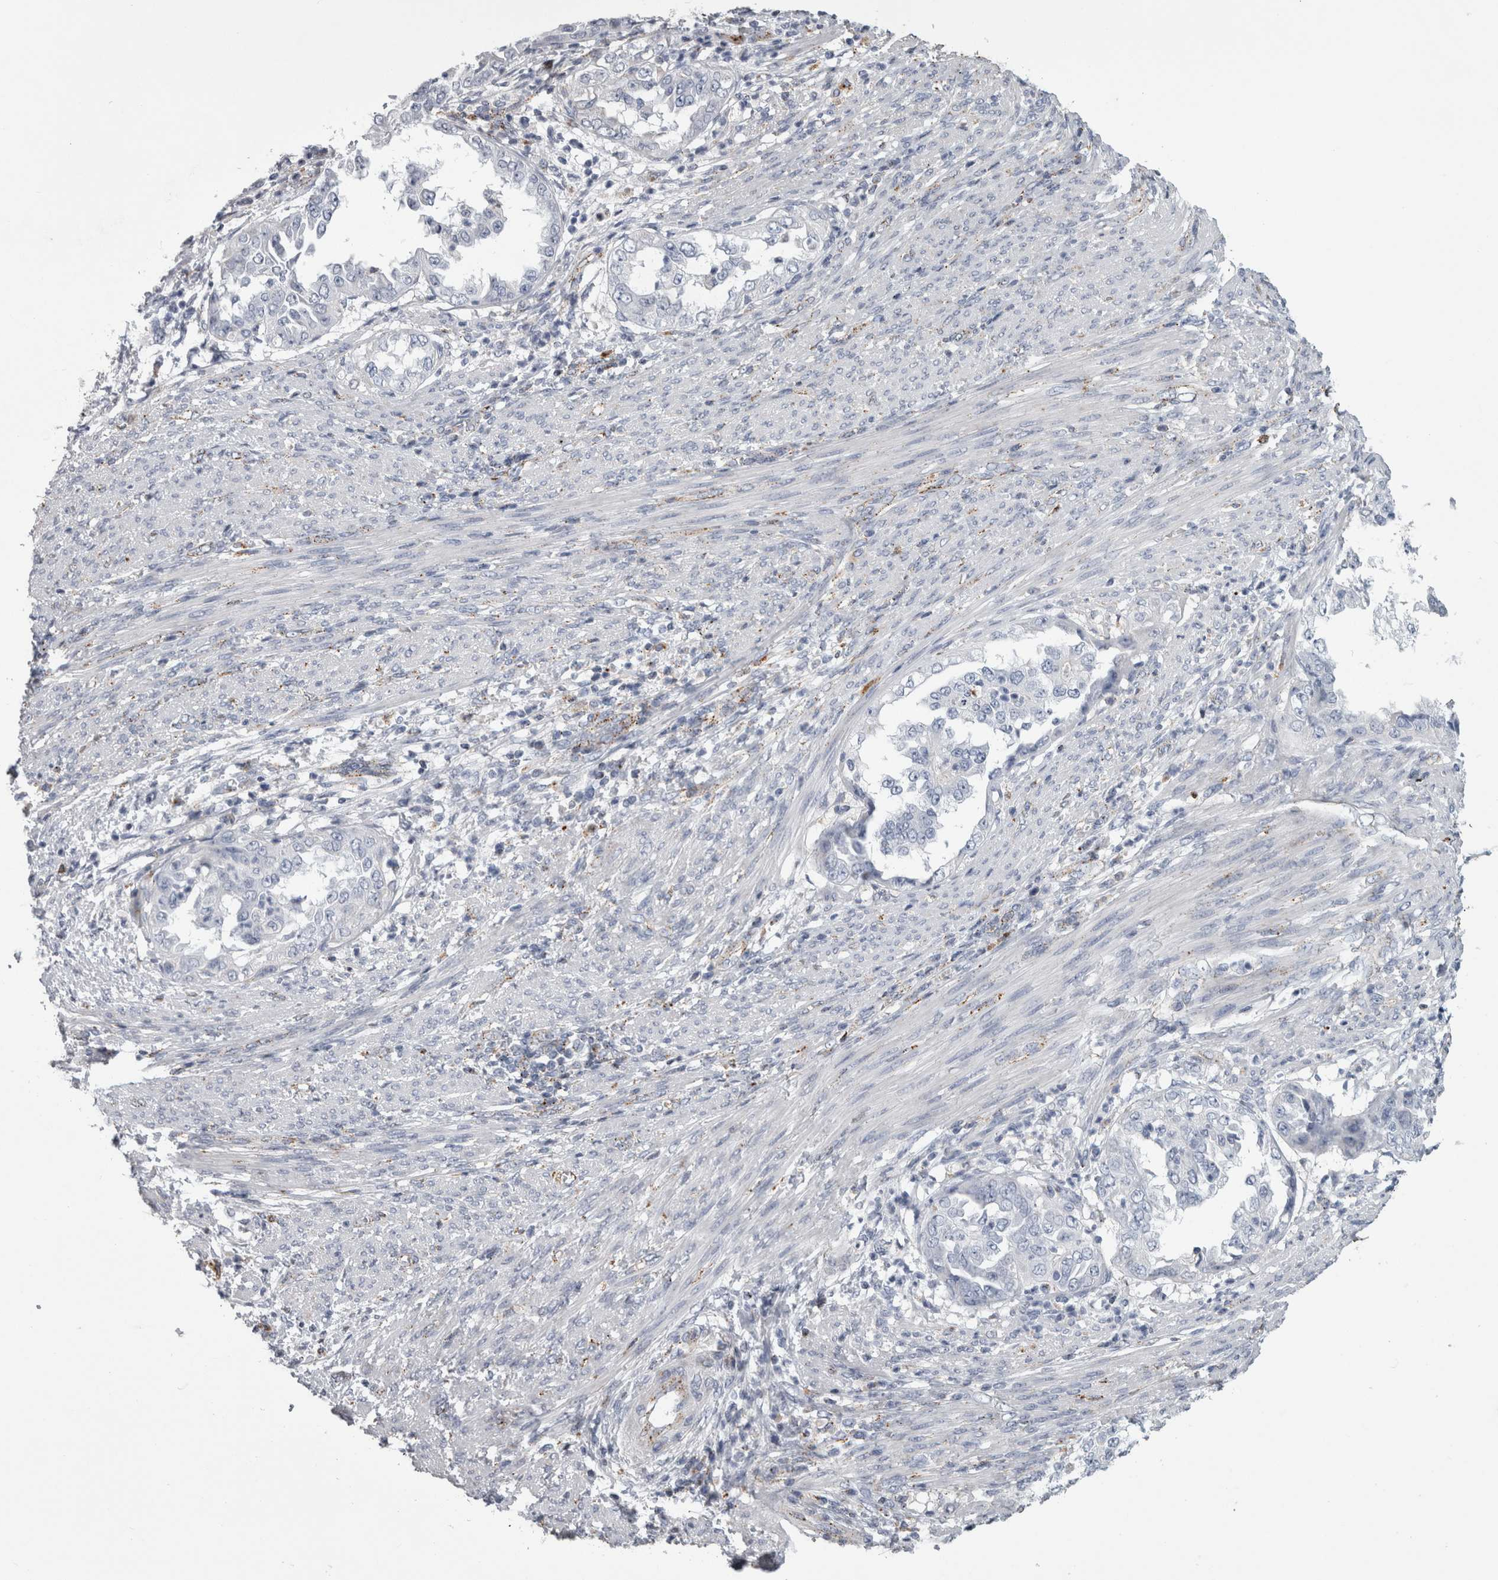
{"staining": {"intensity": "negative", "quantity": "none", "location": "none"}, "tissue": "endometrial cancer", "cell_type": "Tumor cells", "image_type": "cancer", "snomed": [{"axis": "morphology", "description": "Adenocarcinoma, NOS"}, {"axis": "topography", "description": "Endometrium"}], "caption": "Tumor cells are negative for brown protein staining in adenocarcinoma (endometrial).", "gene": "DPP7", "patient": {"sex": "female", "age": 85}}